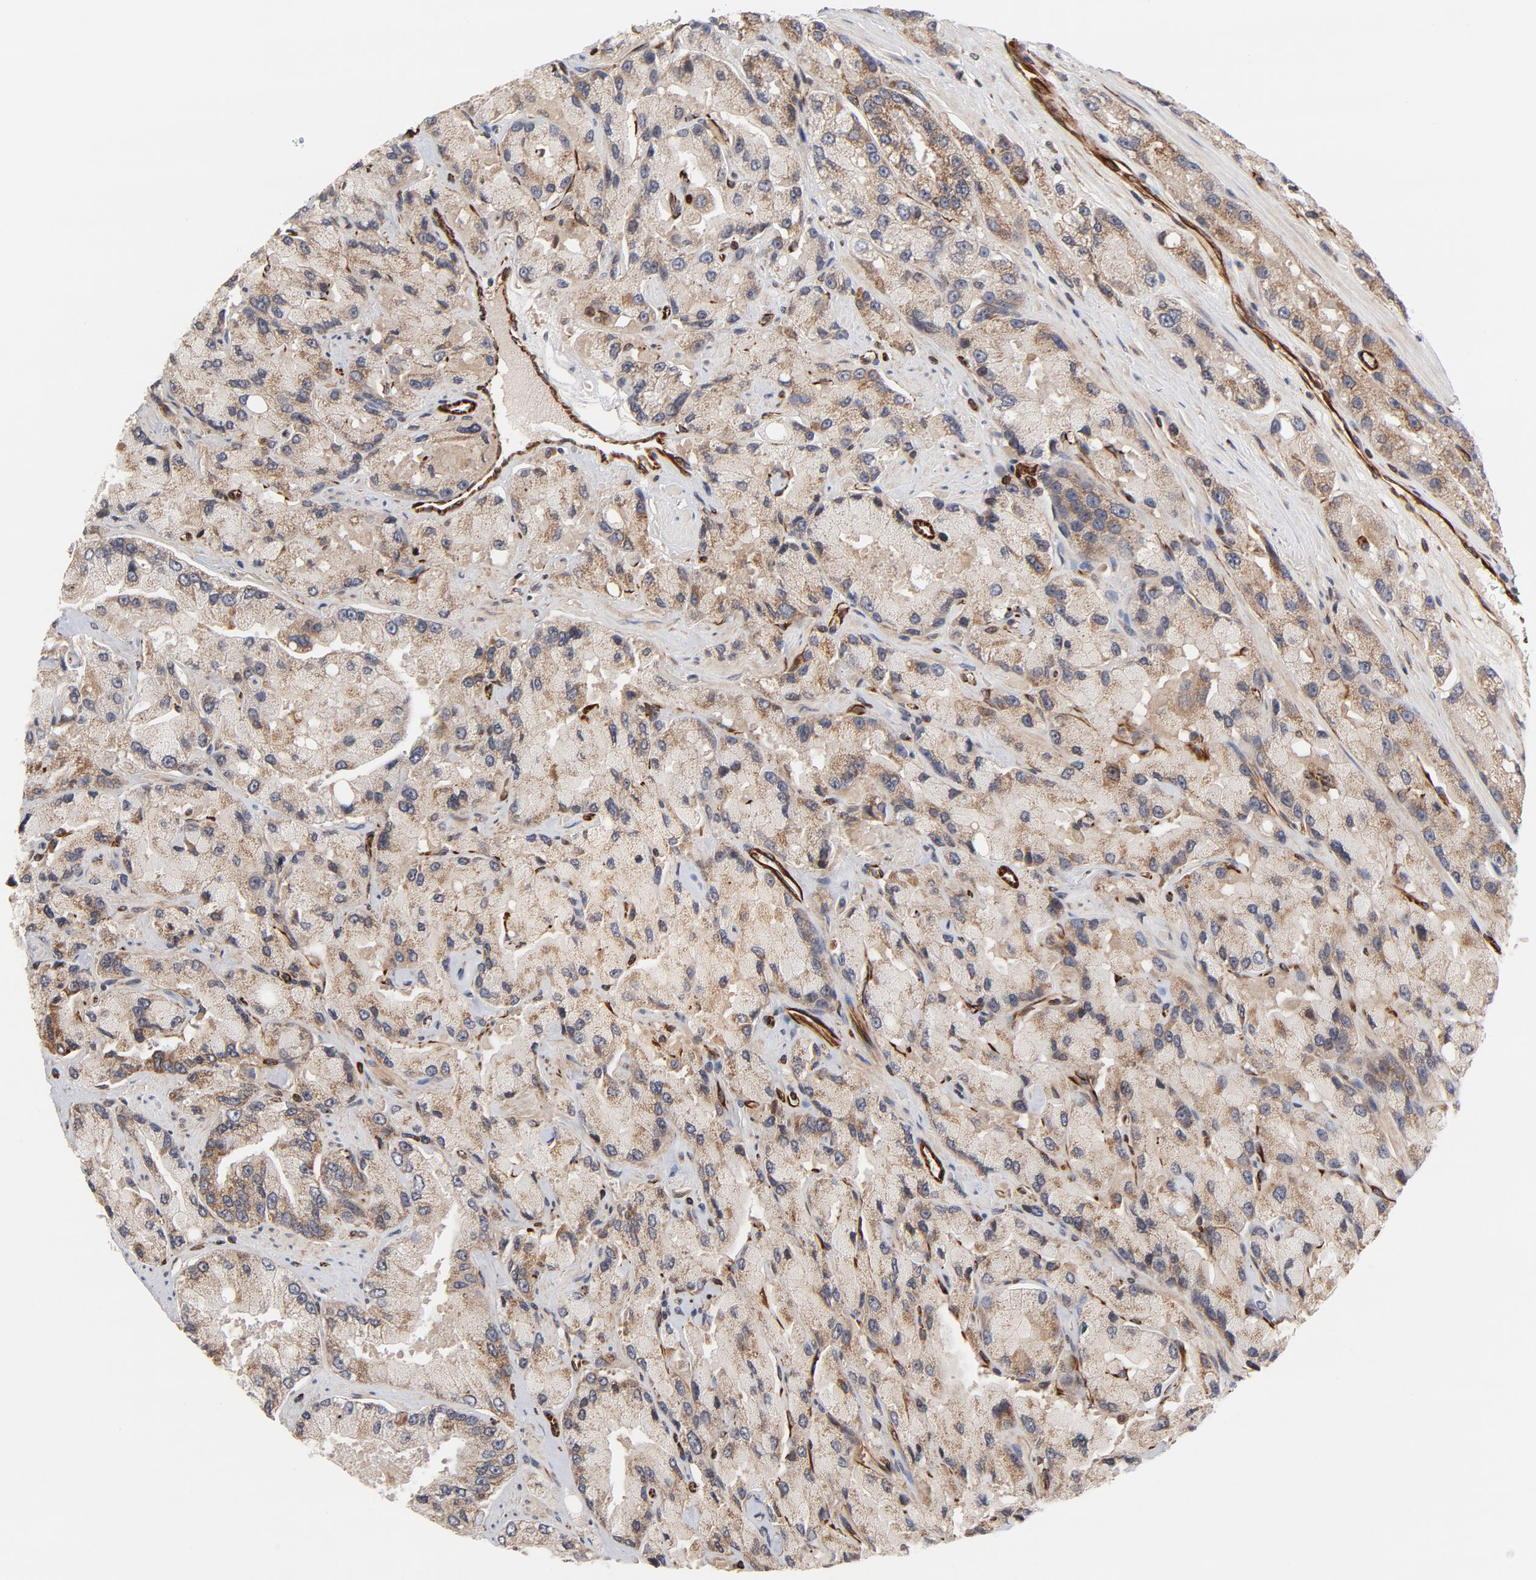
{"staining": {"intensity": "moderate", "quantity": ">75%", "location": "cytoplasmic/membranous"}, "tissue": "prostate cancer", "cell_type": "Tumor cells", "image_type": "cancer", "snomed": [{"axis": "morphology", "description": "Adenocarcinoma, High grade"}, {"axis": "topography", "description": "Prostate"}], "caption": "Prostate cancer (high-grade adenocarcinoma) stained for a protein reveals moderate cytoplasmic/membranous positivity in tumor cells.", "gene": "DNAAF2", "patient": {"sex": "male", "age": 58}}